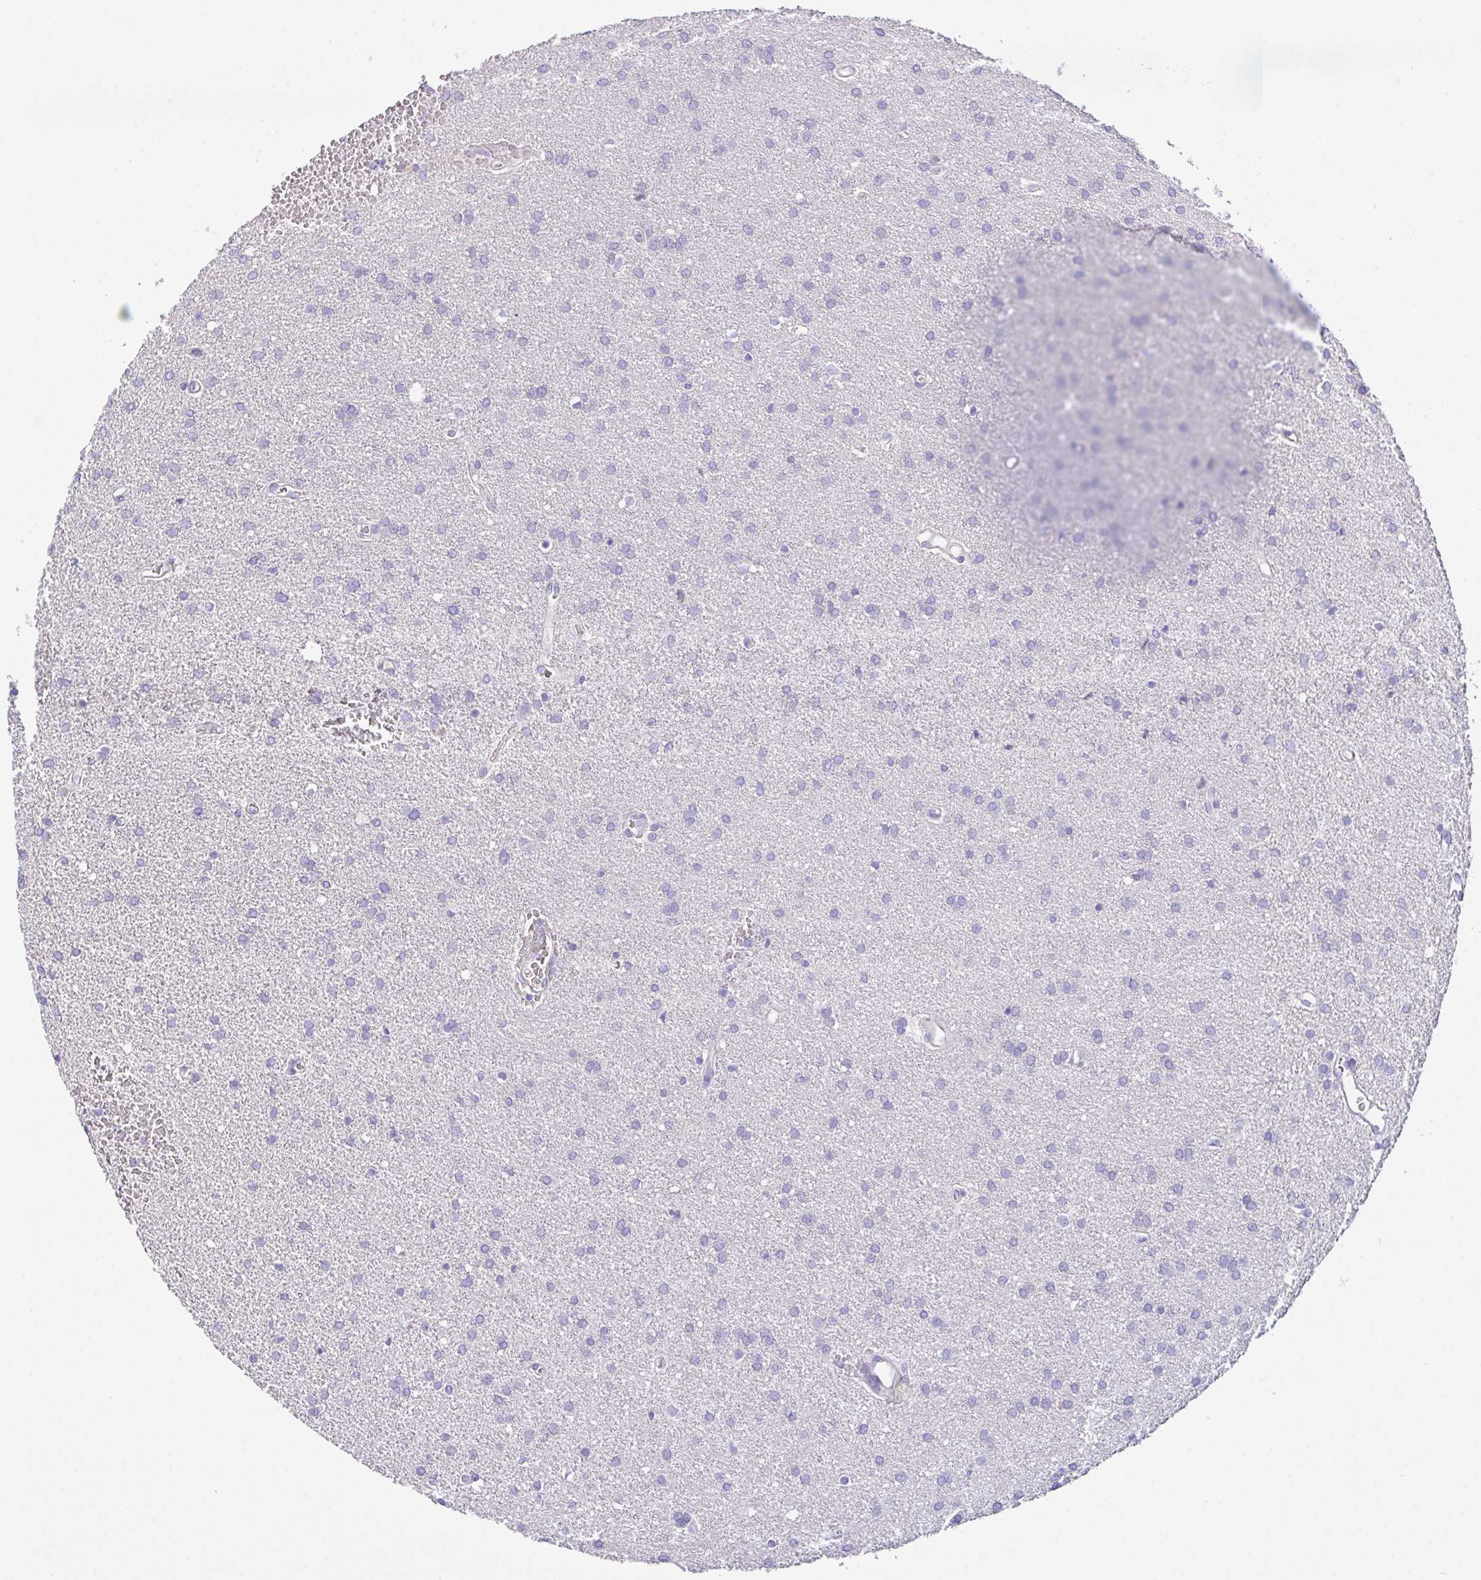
{"staining": {"intensity": "negative", "quantity": "none", "location": "none"}, "tissue": "glioma", "cell_type": "Tumor cells", "image_type": "cancer", "snomed": [{"axis": "morphology", "description": "Glioma, malignant, Low grade"}, {"axis": "topography", "description": "Brain"}], "caption": "Malignant low-grade glioma stained for a protein using IHC shows no expression tumor cells.", "gene": "CA10", "patient": {"sex": "female", "age": 34}}